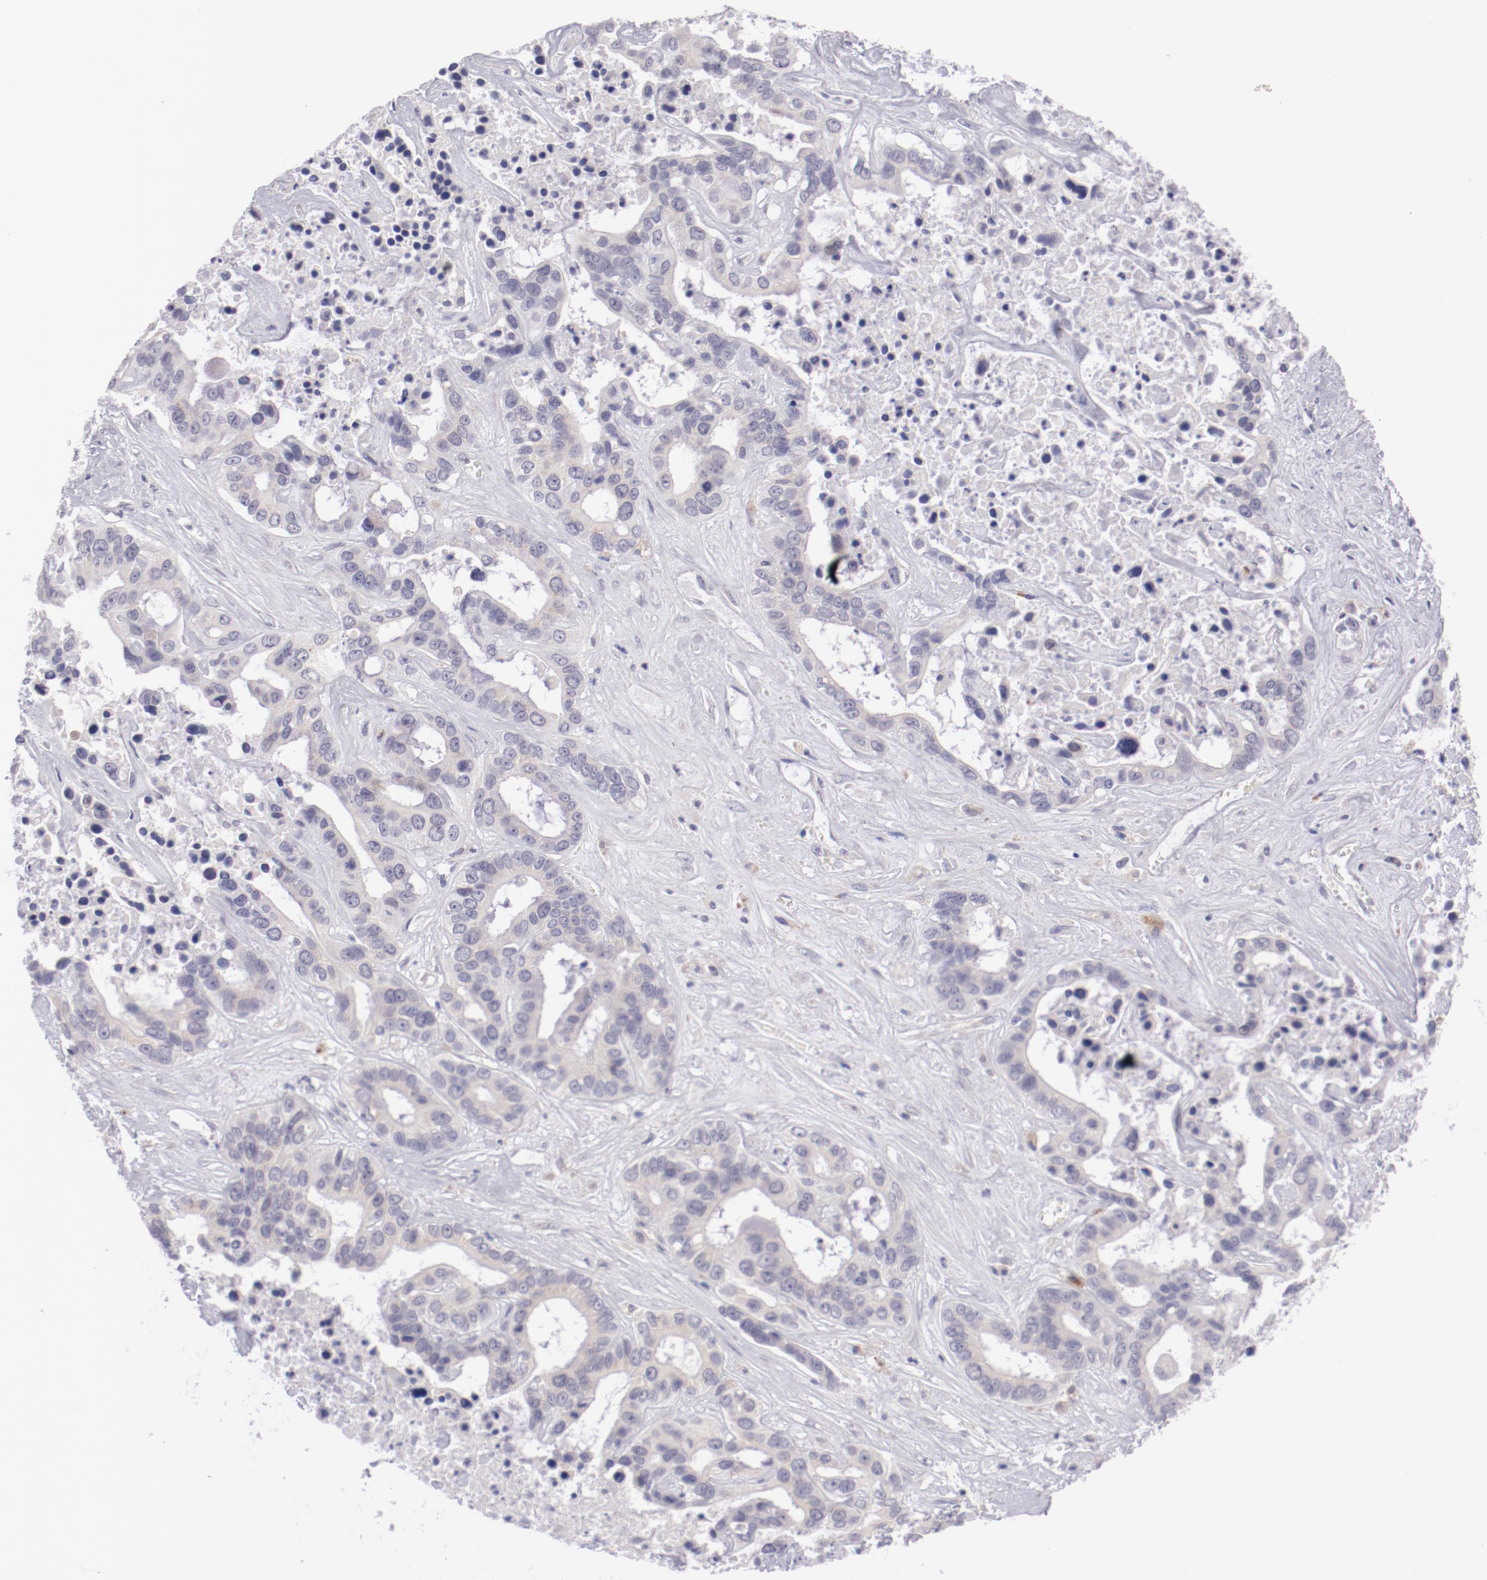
{"staining": {"intensity": "negative", "quantity": "none", "location": "none"}, "tissue": "liver cancer", "cell_type": "Tumor cells", "image_type": "cancer", "snomed": [{"axis": "morphology", "description": "Cholangiocarcinoma"}, {"axis": "topography", "description": "Liver"}], "caption": "Human cholangiocarcinoma (liver) stained for a protein using IHC shows no staining in tumor cells.", "gene": "TRAF3", "patient": {"sex": "female", "age": 65}}